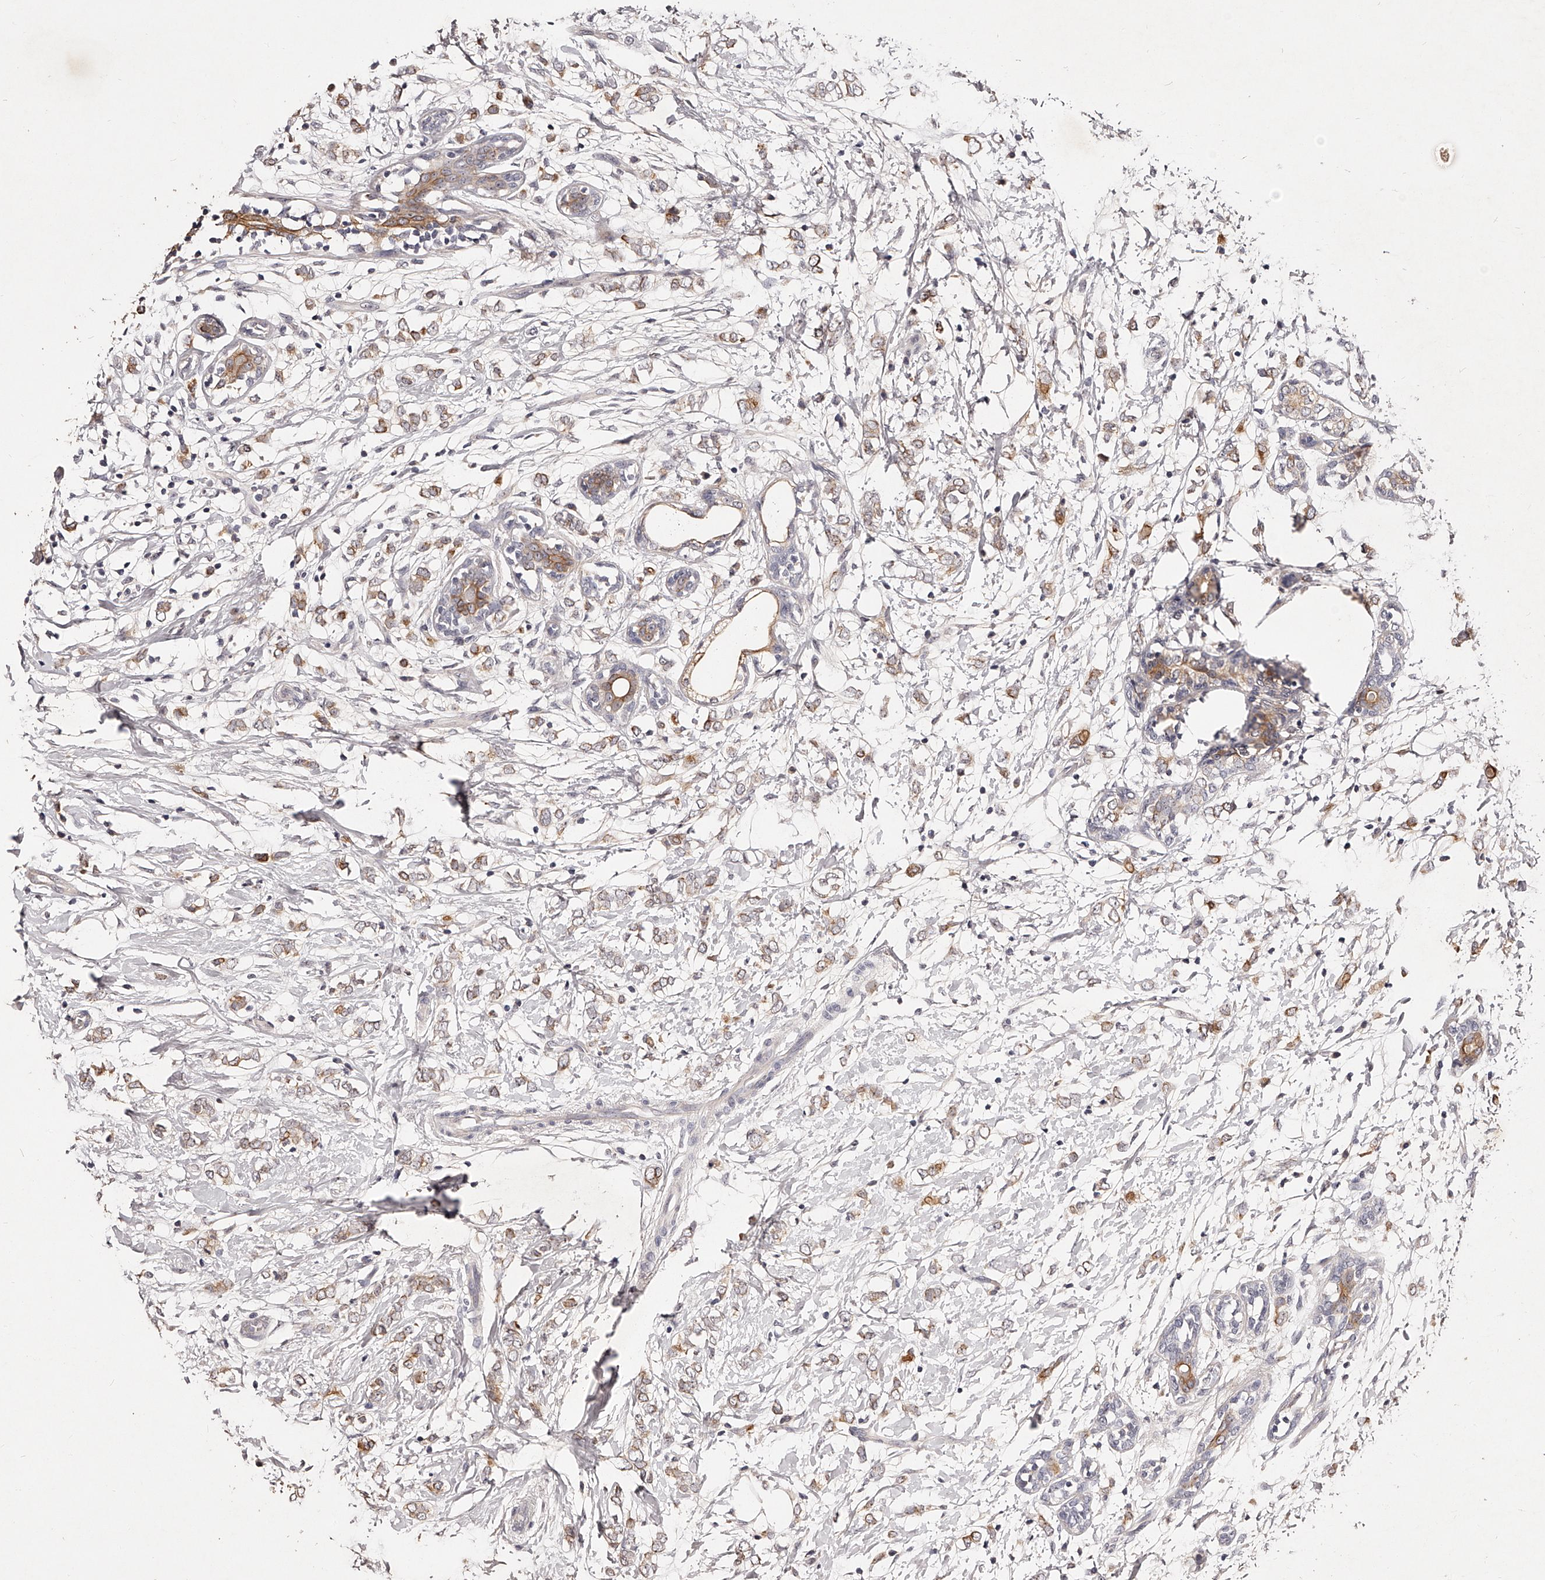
{"staining": {"intensity": "moderate", "quantity": ">75%", "location": "cytoplasmic/membranous"}, "tissue": "breast cancer", "cell_type": "Tumor cells", "image_type": "cancer", "snomed": [{"axis": "morphology", "description": "Normal tissue, NOS"}, {"axis": "morphology", "description": "Lobular carcinoma"}, {"axis": "topography", "description": "Breast"}], "caption": "IHC histopathology image of breast cancer stained for a protein (brown), which shows medium levels of moderate cytoplasmic/membranous positivity in approximately >75% of tumor cells.", "gene": "PHACTR1", "patient": {"sex": "female", "age": 47}}